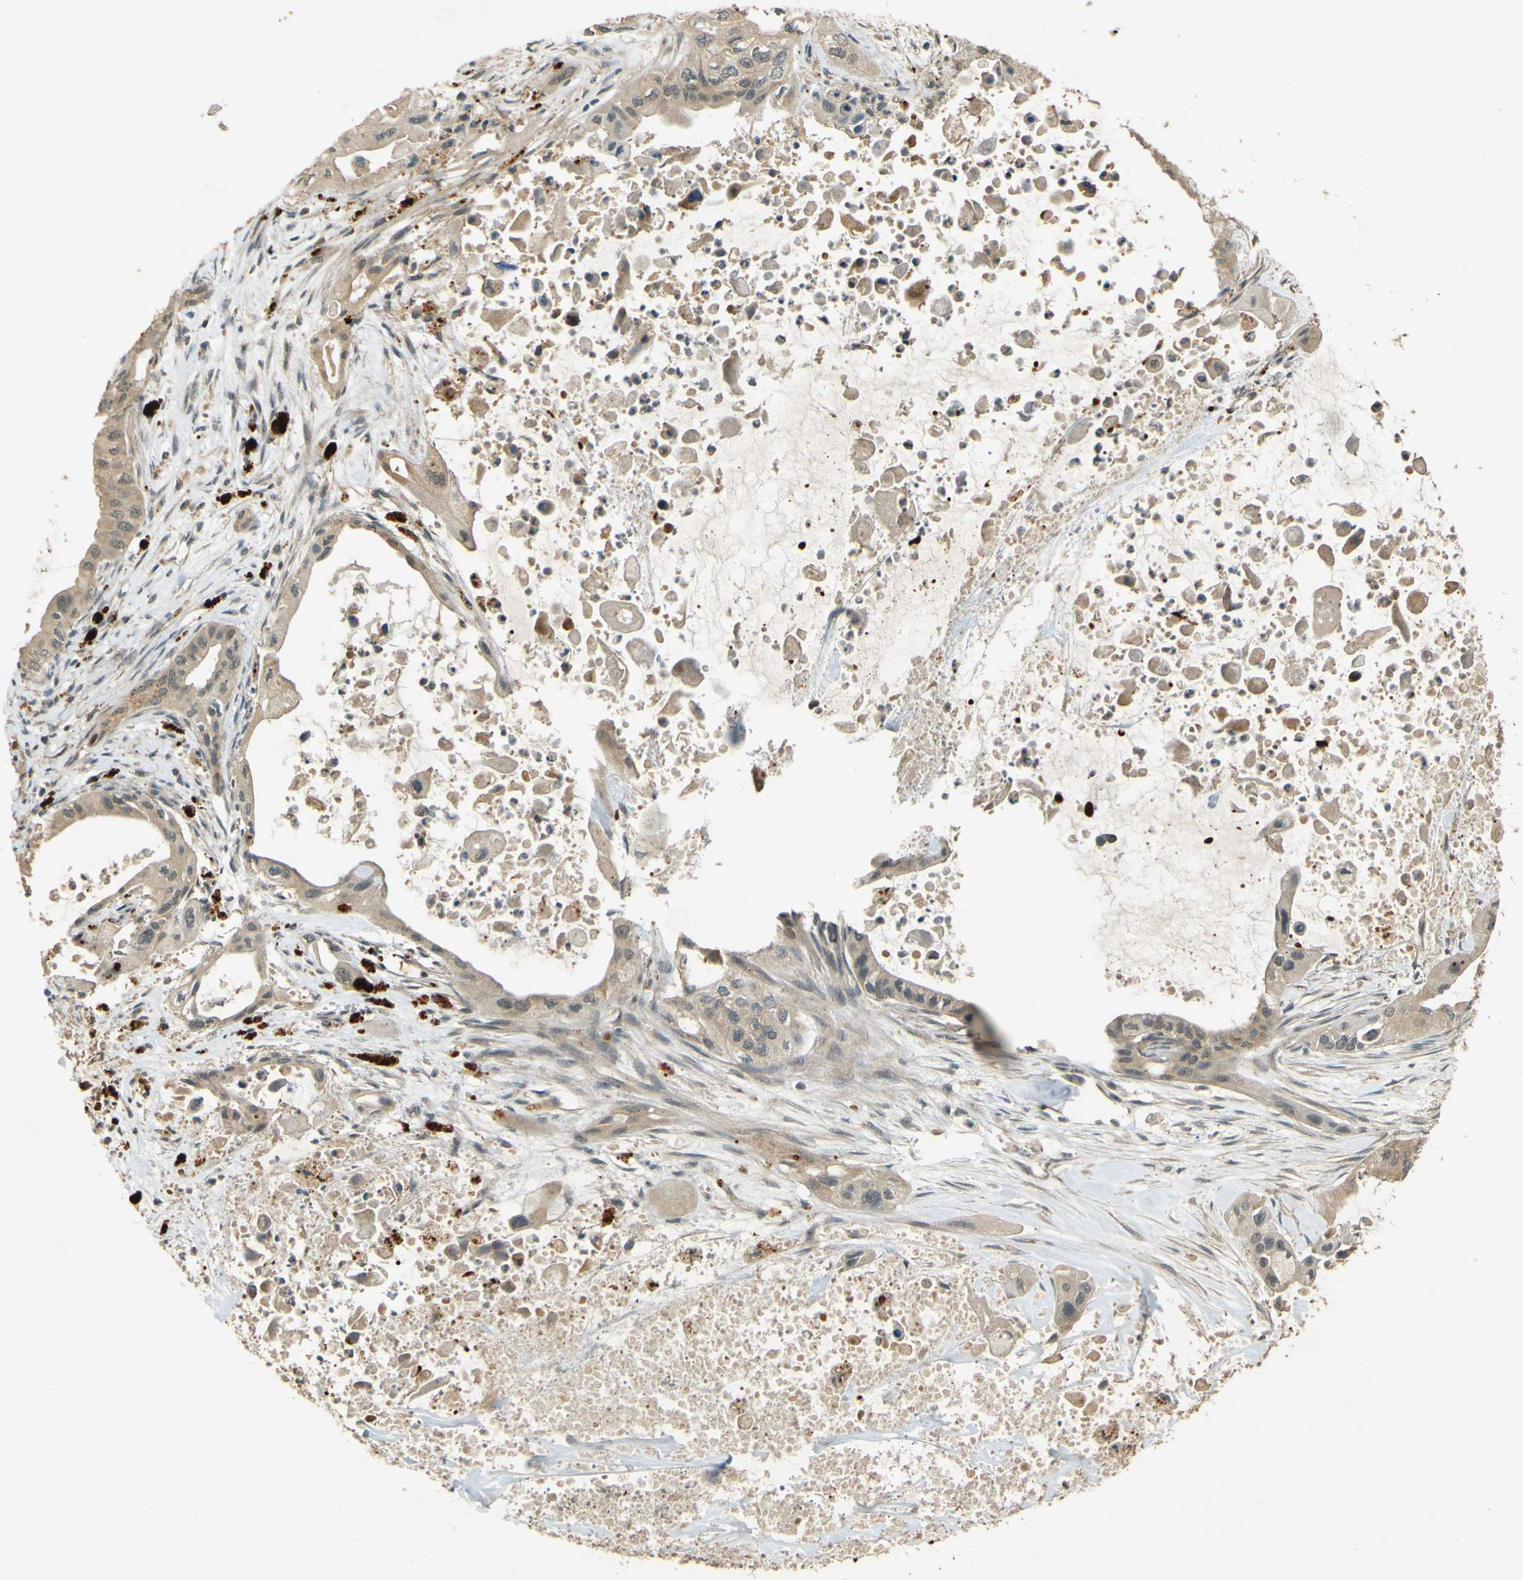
{"staining": {"intensity": "weak", "quantity": ">75%", "location": "cytoplasmic/membranous"}, "tissue": "pancreatic cancer", "cell_type": "Tumor cells", "image_type": "cancer", "snomed": [{"axis": "morphology", "description": "Adenocarcinoma, NOS"}, {"axis": "topography", "description": "Pancreas"}], "caption": "The image reveals immunohistochemical staining of pancreatic cancer. There is weak cytoplasmic/membranous staining is appreciated in approximately >75% of tumor cells.", "gene": "MPDZ", "patient": {"sex": "male", "age": 73}}